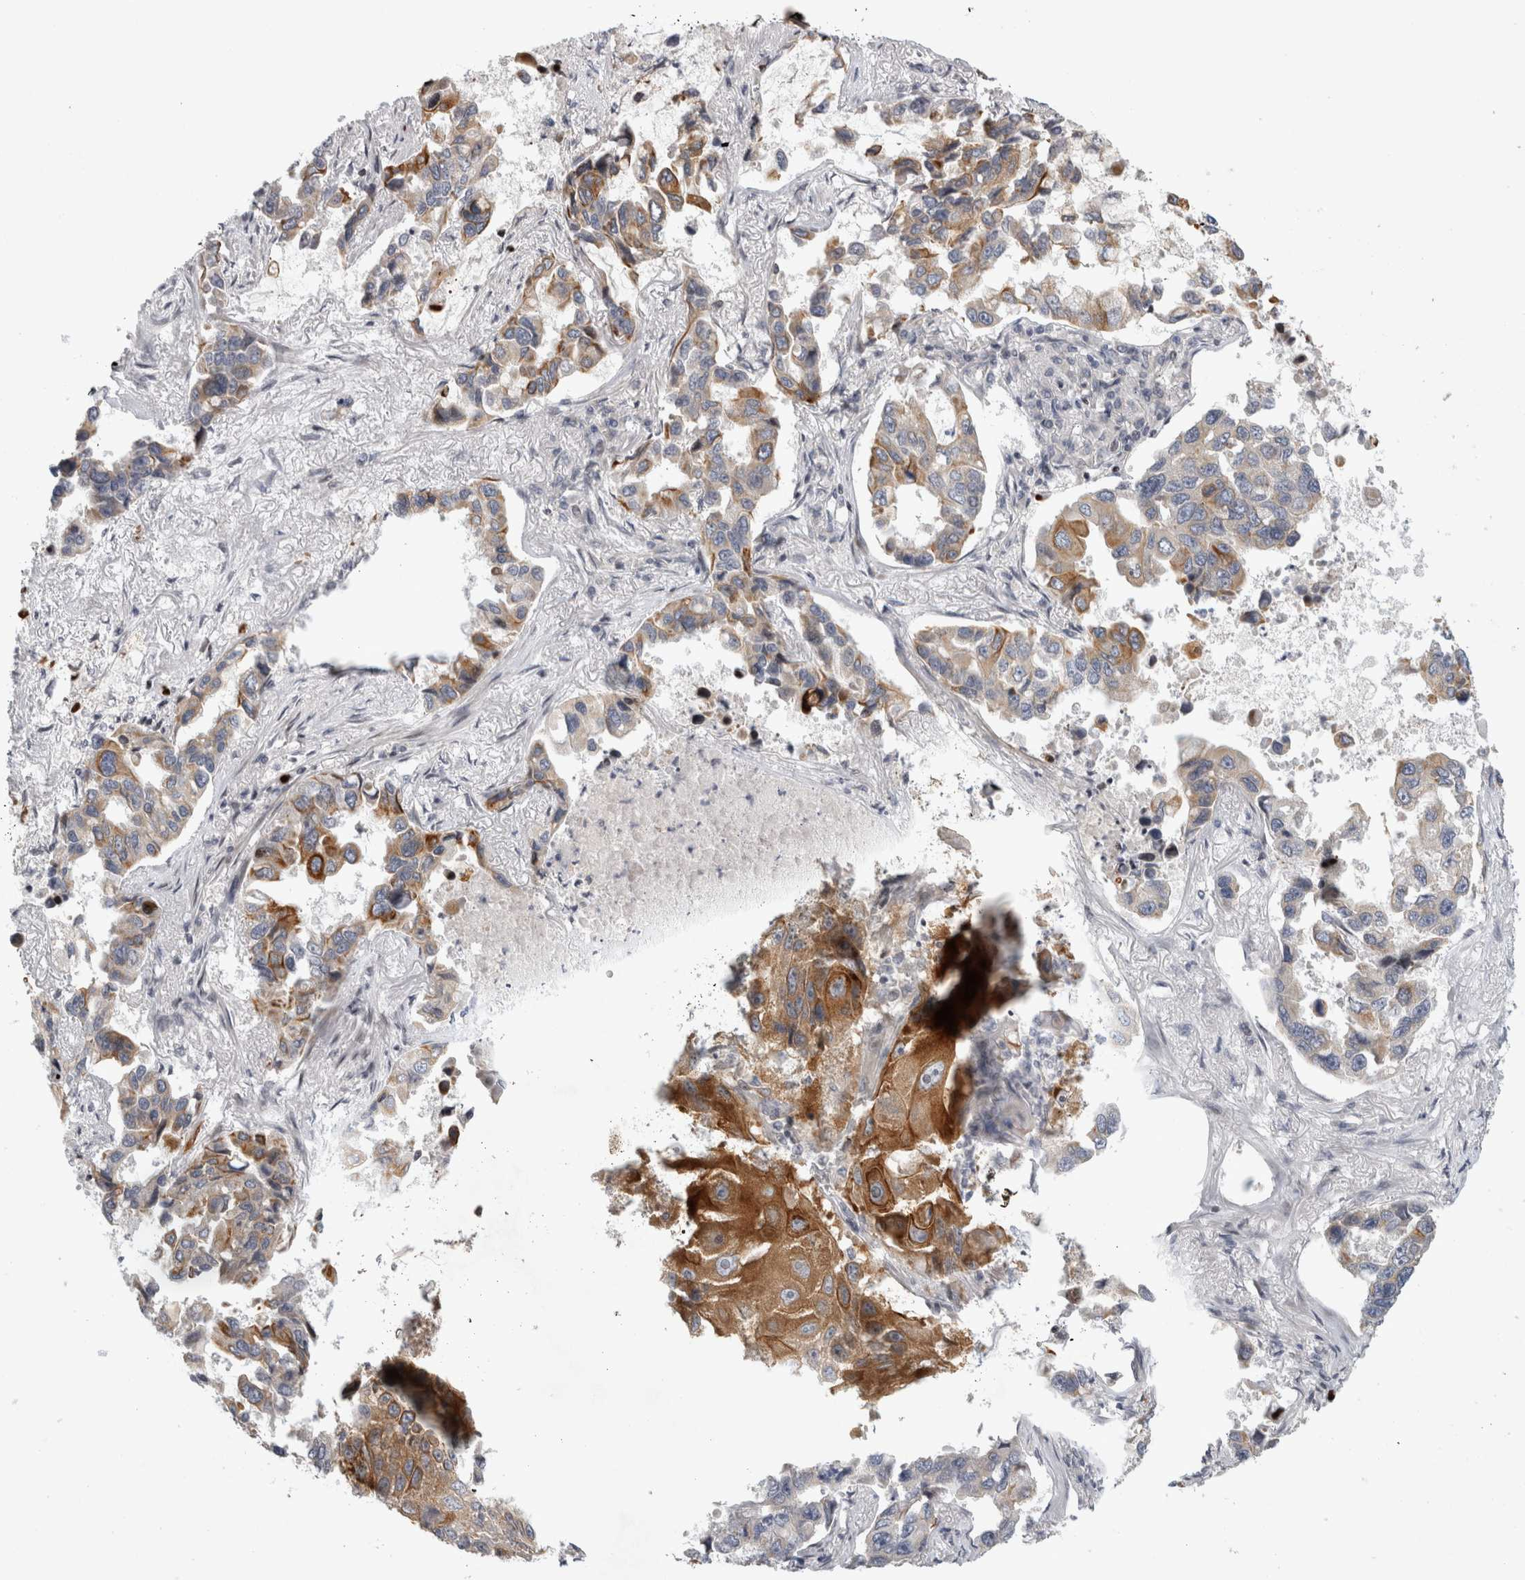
{"staining": {"intensity": "weak", "quantity": "25%-75%", "location": "cytoplasmic/membranous"}, "tissue": "lung cancer", "cell_type": "Tumor cells", "image_type": "cancer", "snomed": [{"axis": "morphology", "description": "Adenocarcinoma, NOS"}, {"axis": "topography", "description": "Lung"}], "caption": "A micrograph of adenocarcinoma (lung) stained for a protein demonstrates weak cytoplasmic/membranous brown staining in tumor cells. (DAB (3,3'-diaminobenzidine) IHC, brown staining for protein, blue staining for nuclei).", "gene": "UTP25", "patient": {"sex": "male", "age": 64}}